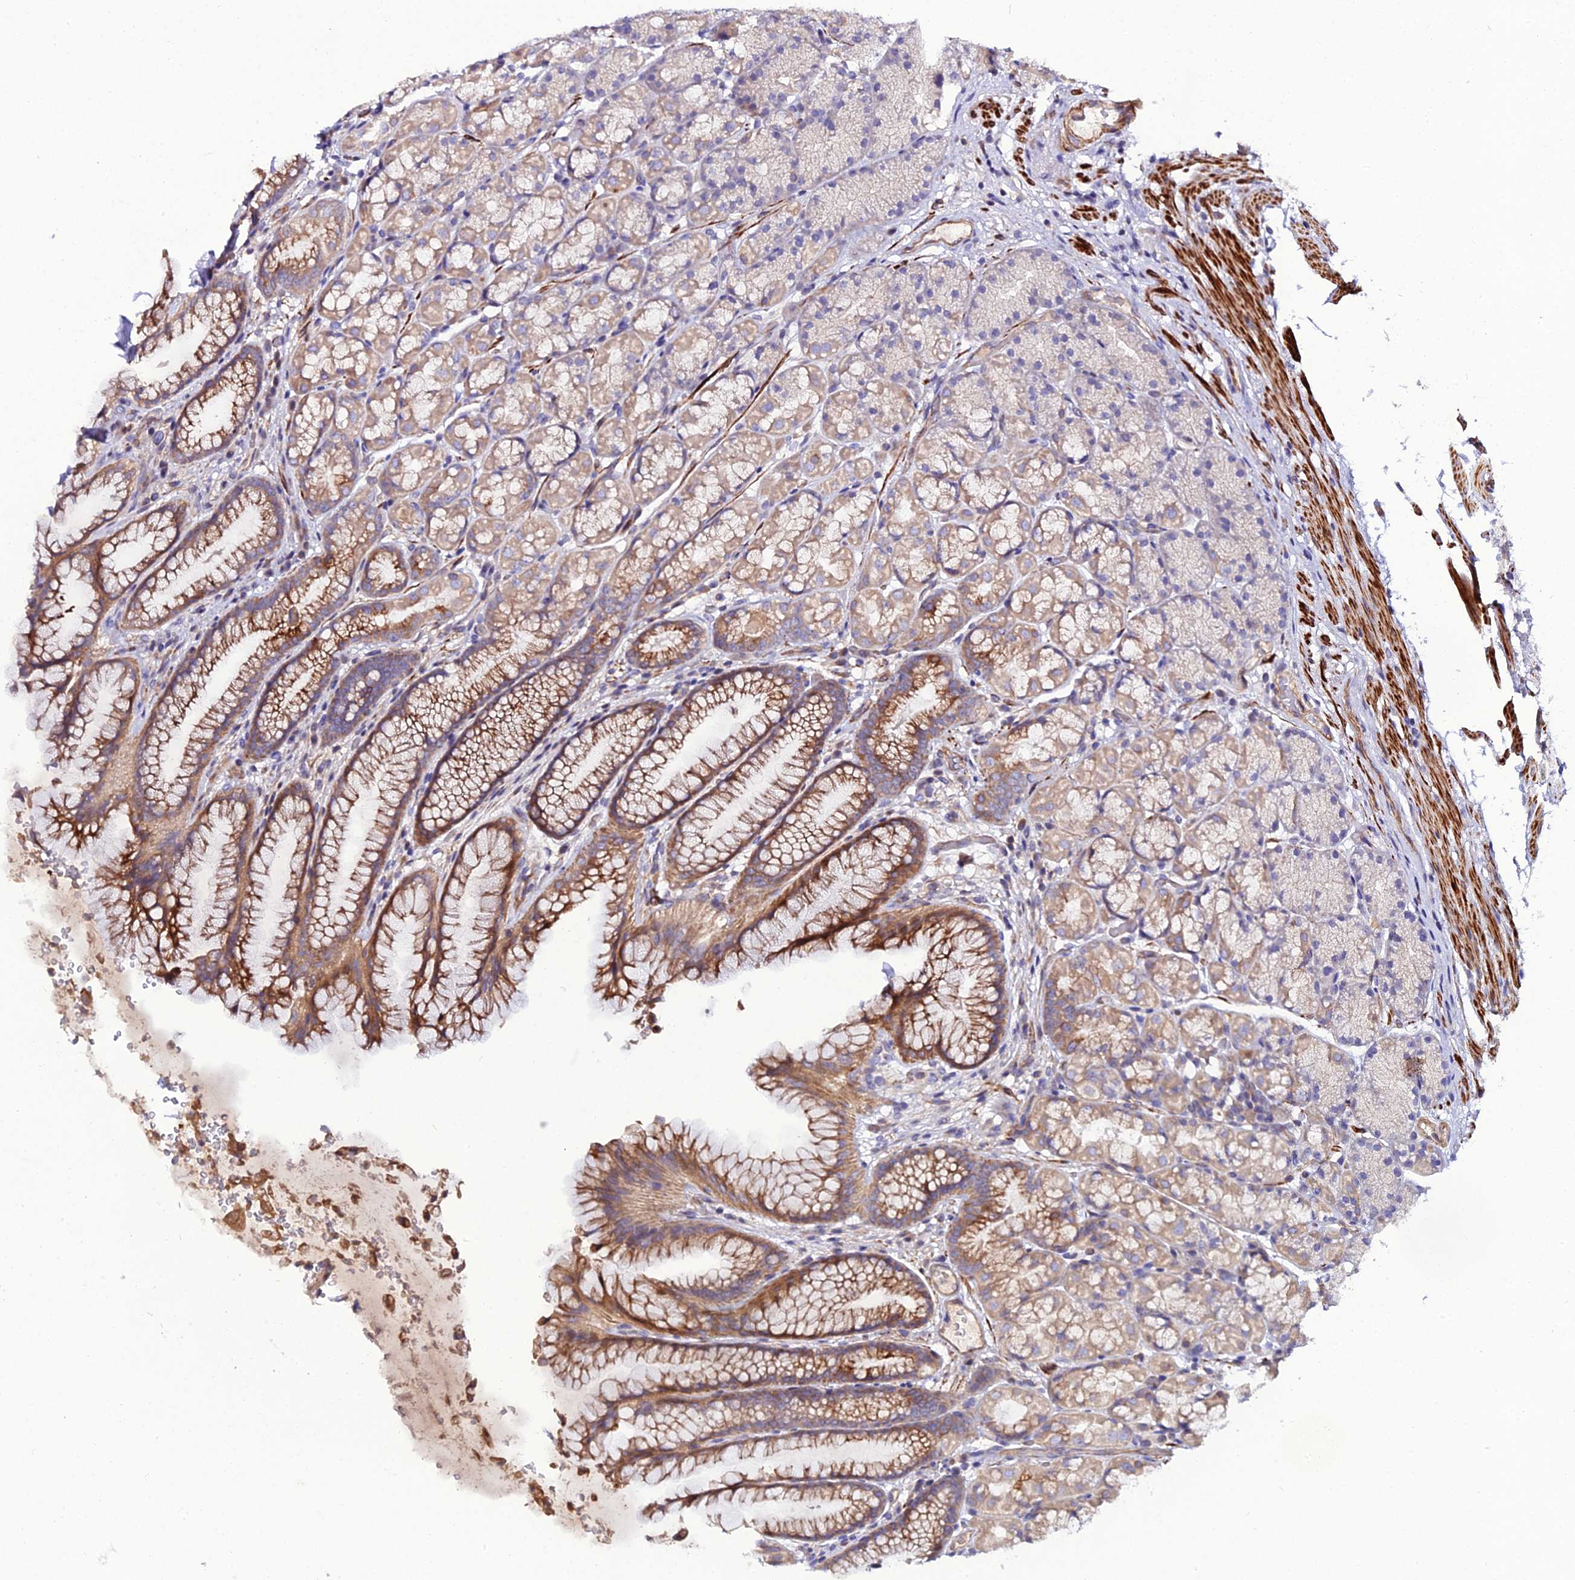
{"staining": {"intensity": "moderate", "quantity": "25%-75%", "location": "cytoplasmic/membranous"}, "tissue": "stomach", "cell_type": "Glandular cells", "image_type": "normal", "snomed": [{"axis": "morphology", "description": "Normal tissue, NOS"}, {"axis": "topography", "description": "Stomach"}], "caption": "This histopathology image exhibits IHC staining of benign stomach, with medium moderate cytoplasmic/membranous expression in about 25%-75% of glandular cells.", "gene": "ARL6IP1", "patient": {"sex": "male", "age": 63}}